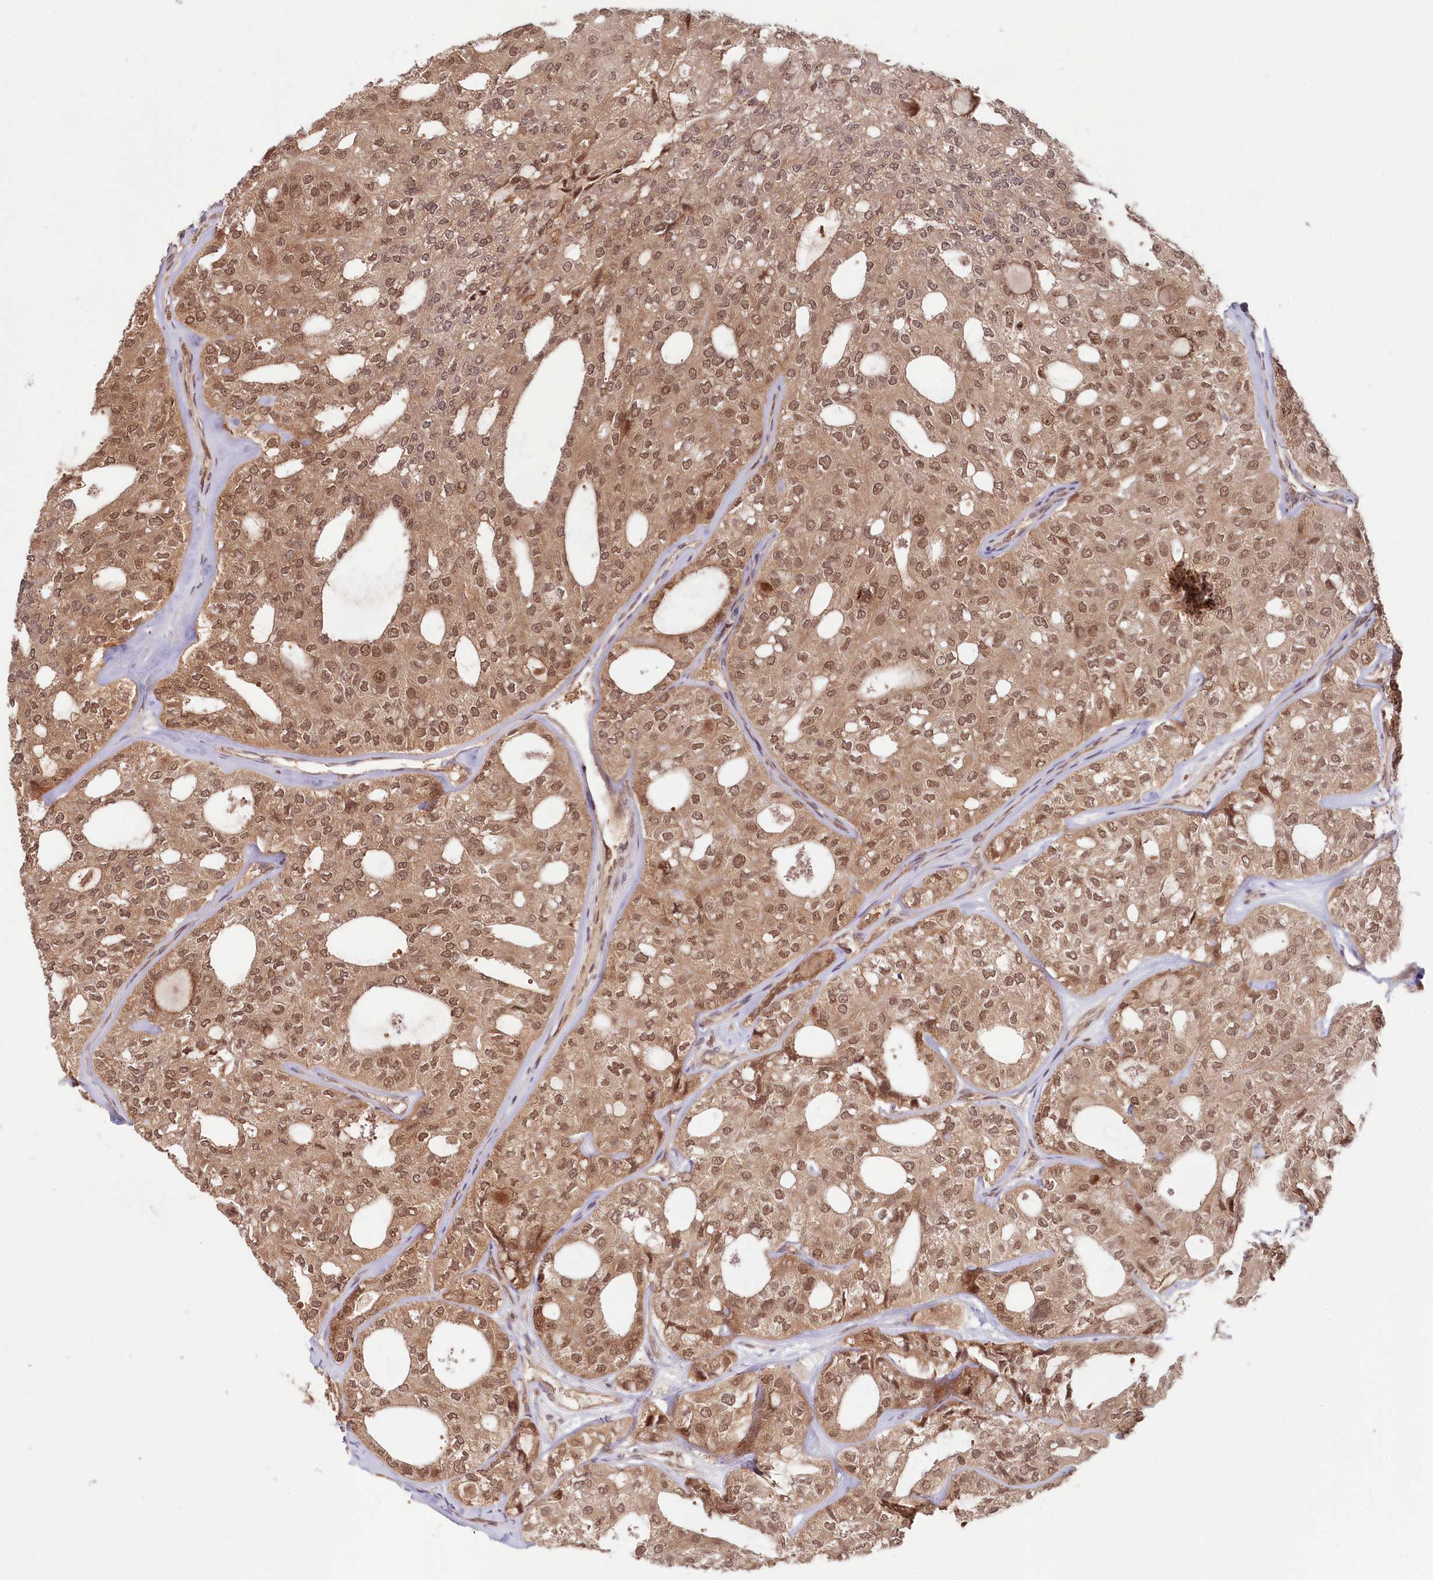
{"staining": {"intensity": "moderate", "quantity": ">75%", "location": "nuclear"}, "tissue": "thyroid cancer", "cell_type": "Tumor cells", "image_type": "cancer", "snomed": [{"axis": "morphology", "description": "Follicular adenoma carcinoma, NOS"}, {"axis": "topography", "description": "Thyroid gland"}], "caption": "A photomicrograph showing moderate nuclear expression in about >75% of tumor cells in thyroid cancer (follicular adenoma carcinoma), as visualized by brown immunohistochemical staining.", "gene": "WAPL", "patient": {"sex": "male", "age": 75}}